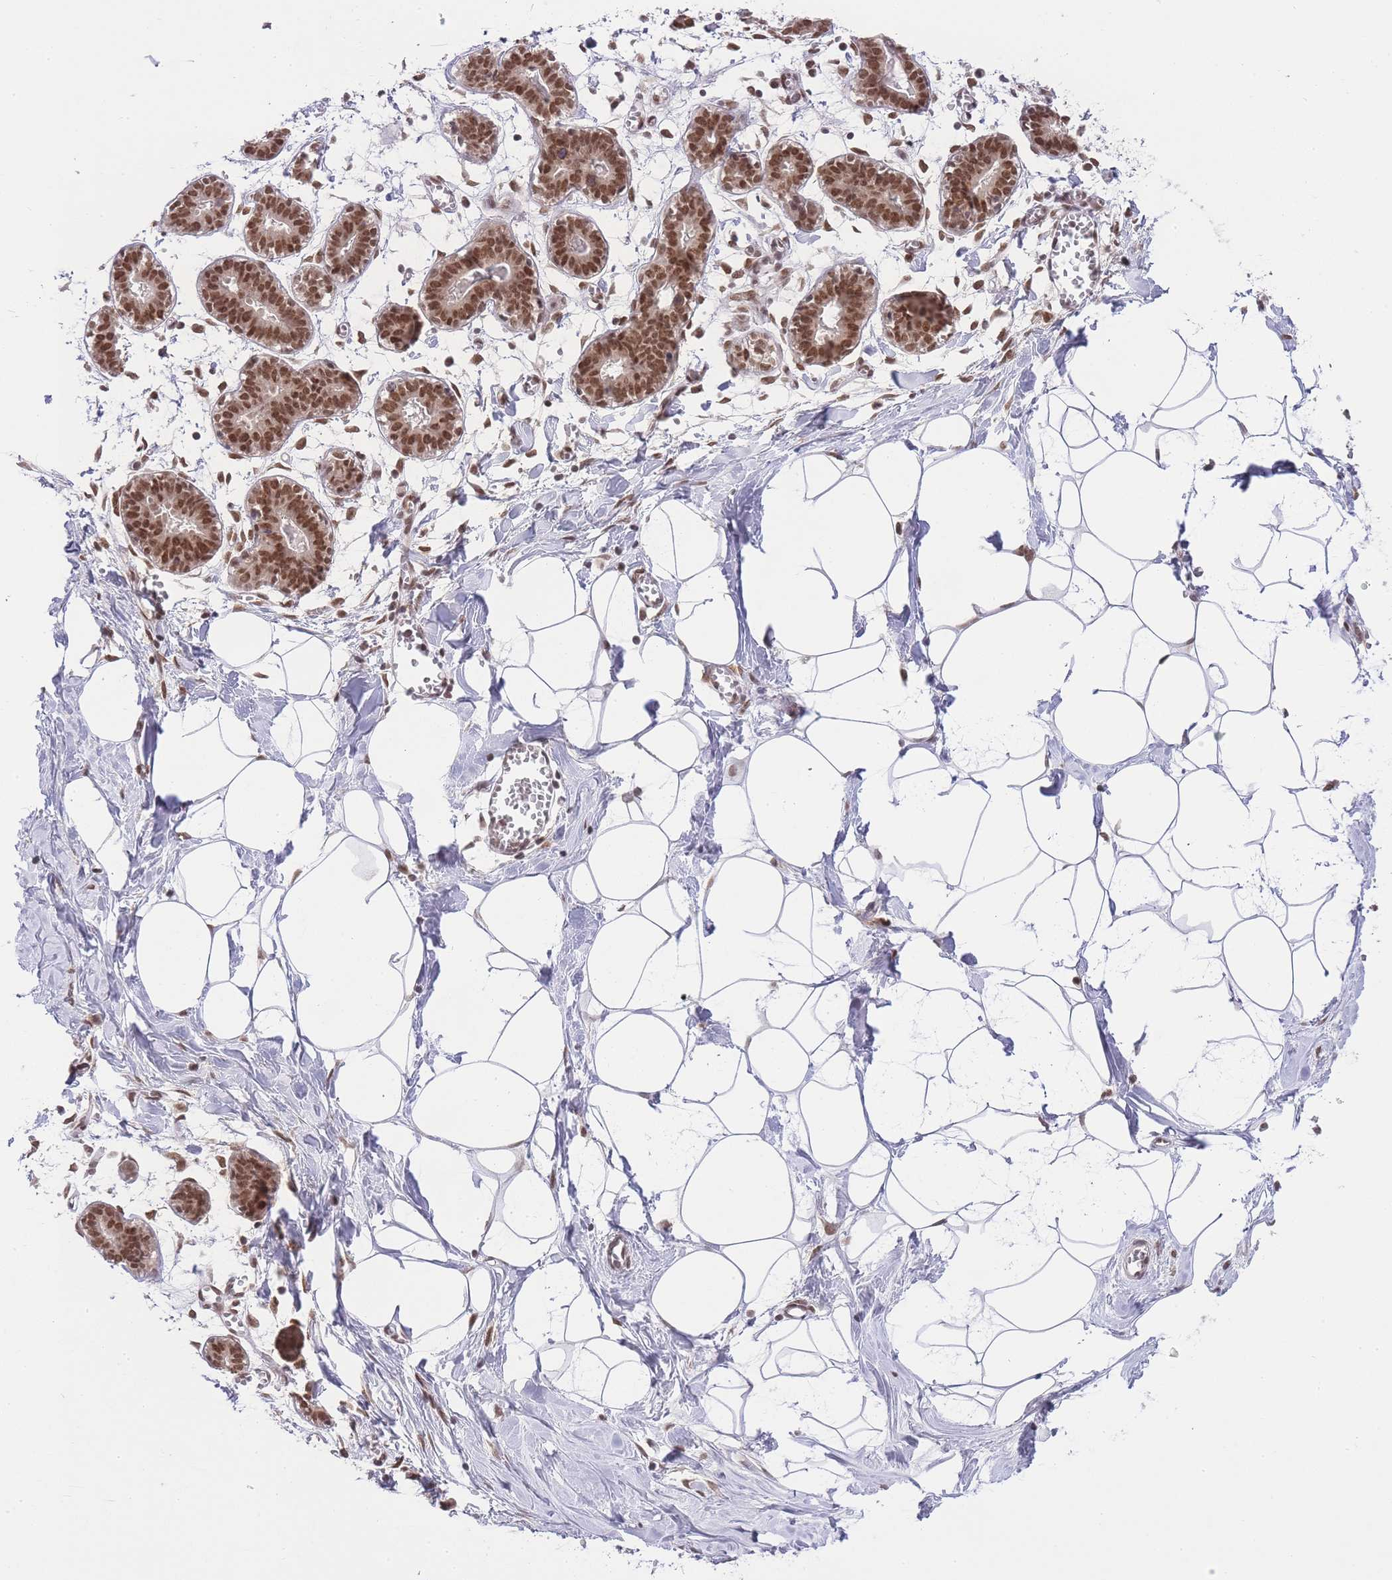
{"staining": {"intensity": "negative", "quantity": "none", "location": "none"}, "tissue": "breast", "cell_type": "Adipocytes", "image_type": "normal", "snomed": [{"axis": "morphology", "description": "Normal tissue, NOS"}, {"axis": "topography", "description": "Breast"}], "caption": "Normal breast was stained to show a protein in brown. There is no significant expression in adipocytes. The staining is performed using DAB (3,3'-diaminobenzidine) brown chromogen with nuclei counter-stained in using hematoxylin.", "gene": "TMED3", "patient": {"sex": "female", "age": 27}}